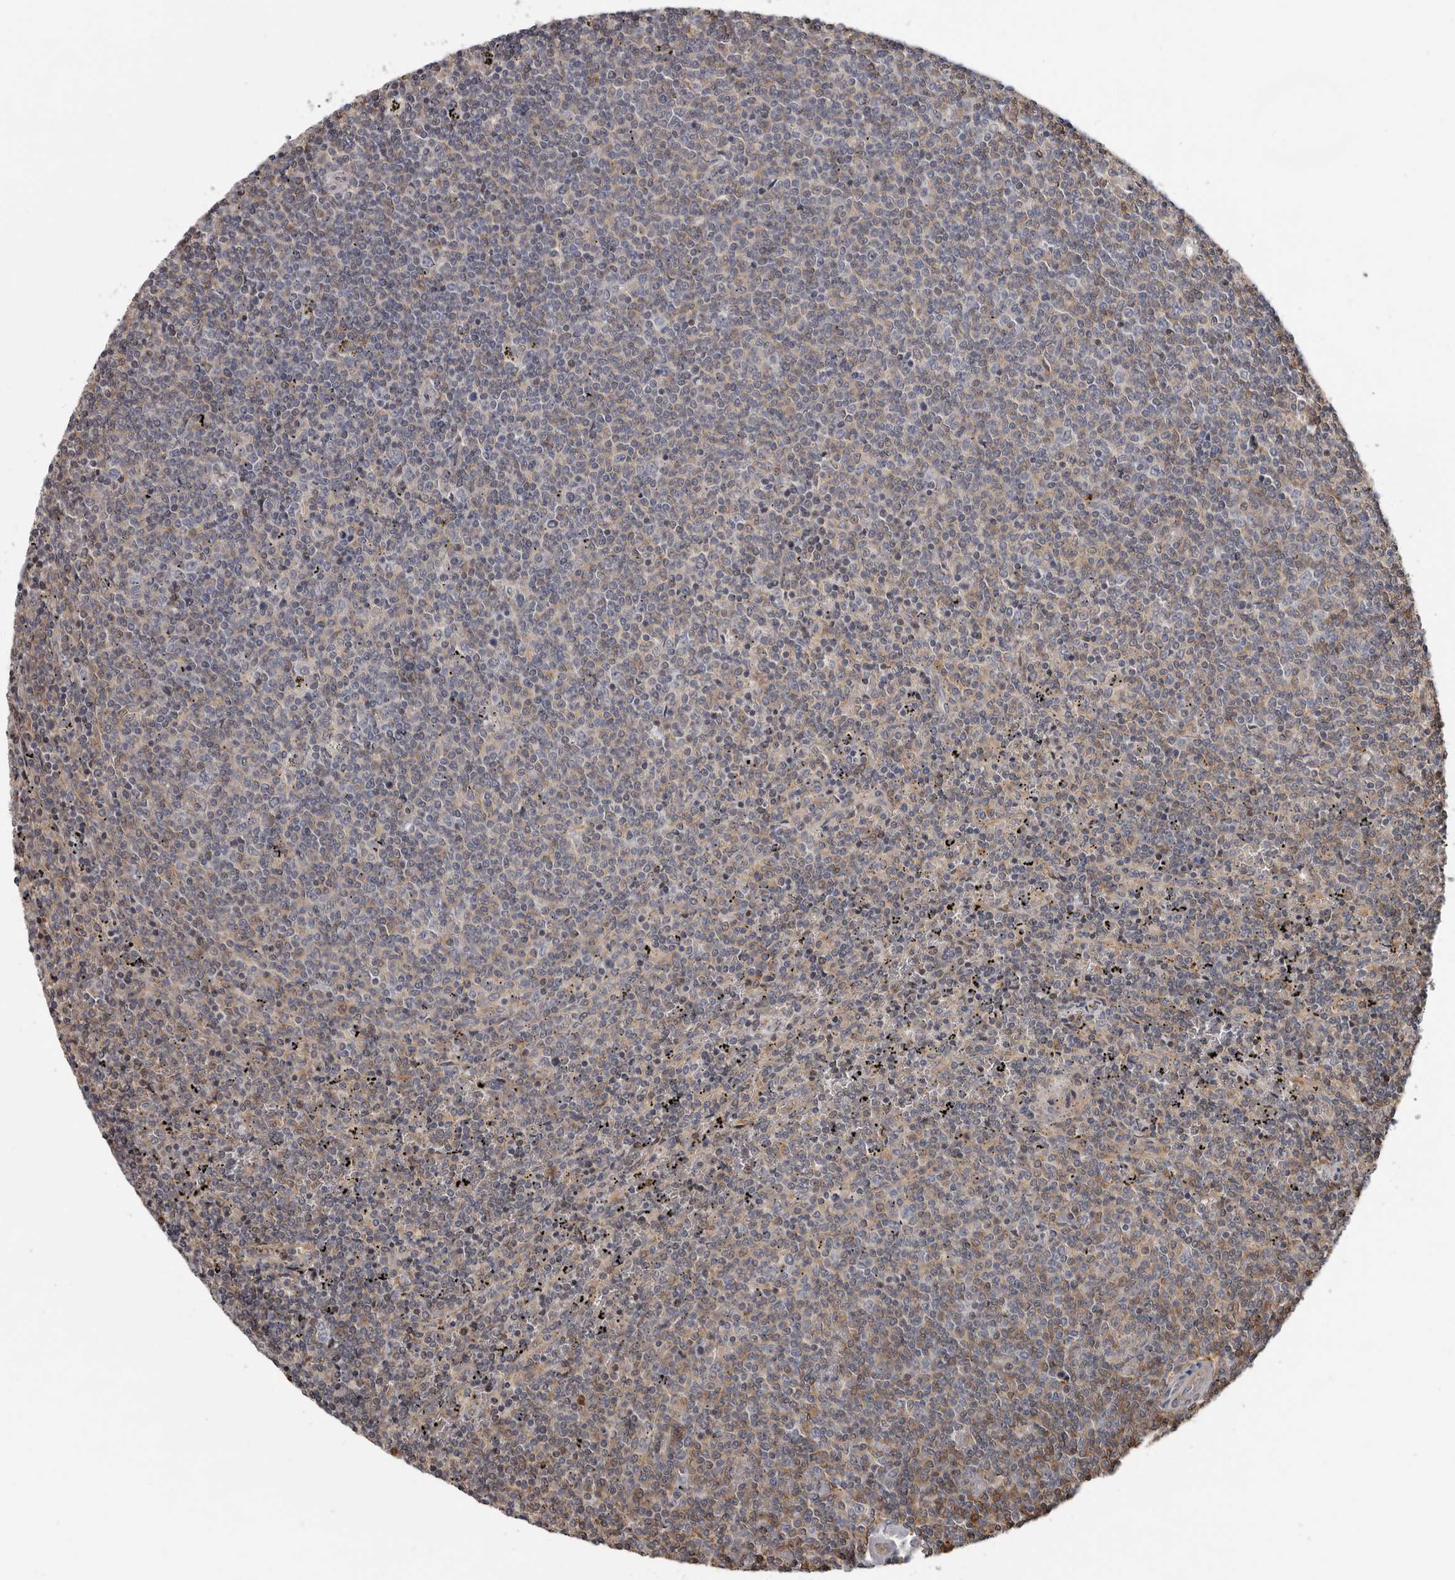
{"staining": {"intensity": "negative", "quantity": "none", "location": "none"}, "tissue": "lymphoma", "cell_type": "Tumor cells", "image_type": "cancer", "snomed": [{"axis": "morphology", "description": "Malignant lymphoma, non-Hodgkin's type, Low grade"}, {"axis": "topography", "description": "Spleen"}], "caption": "Low-grade malignant lymphoma, non-Hodgkin's type stained for a protein using immunohistochemistry shows no staining tumor cells.", "gene": "FGFR4", "patient": {"sex": "female", "age": 50}}